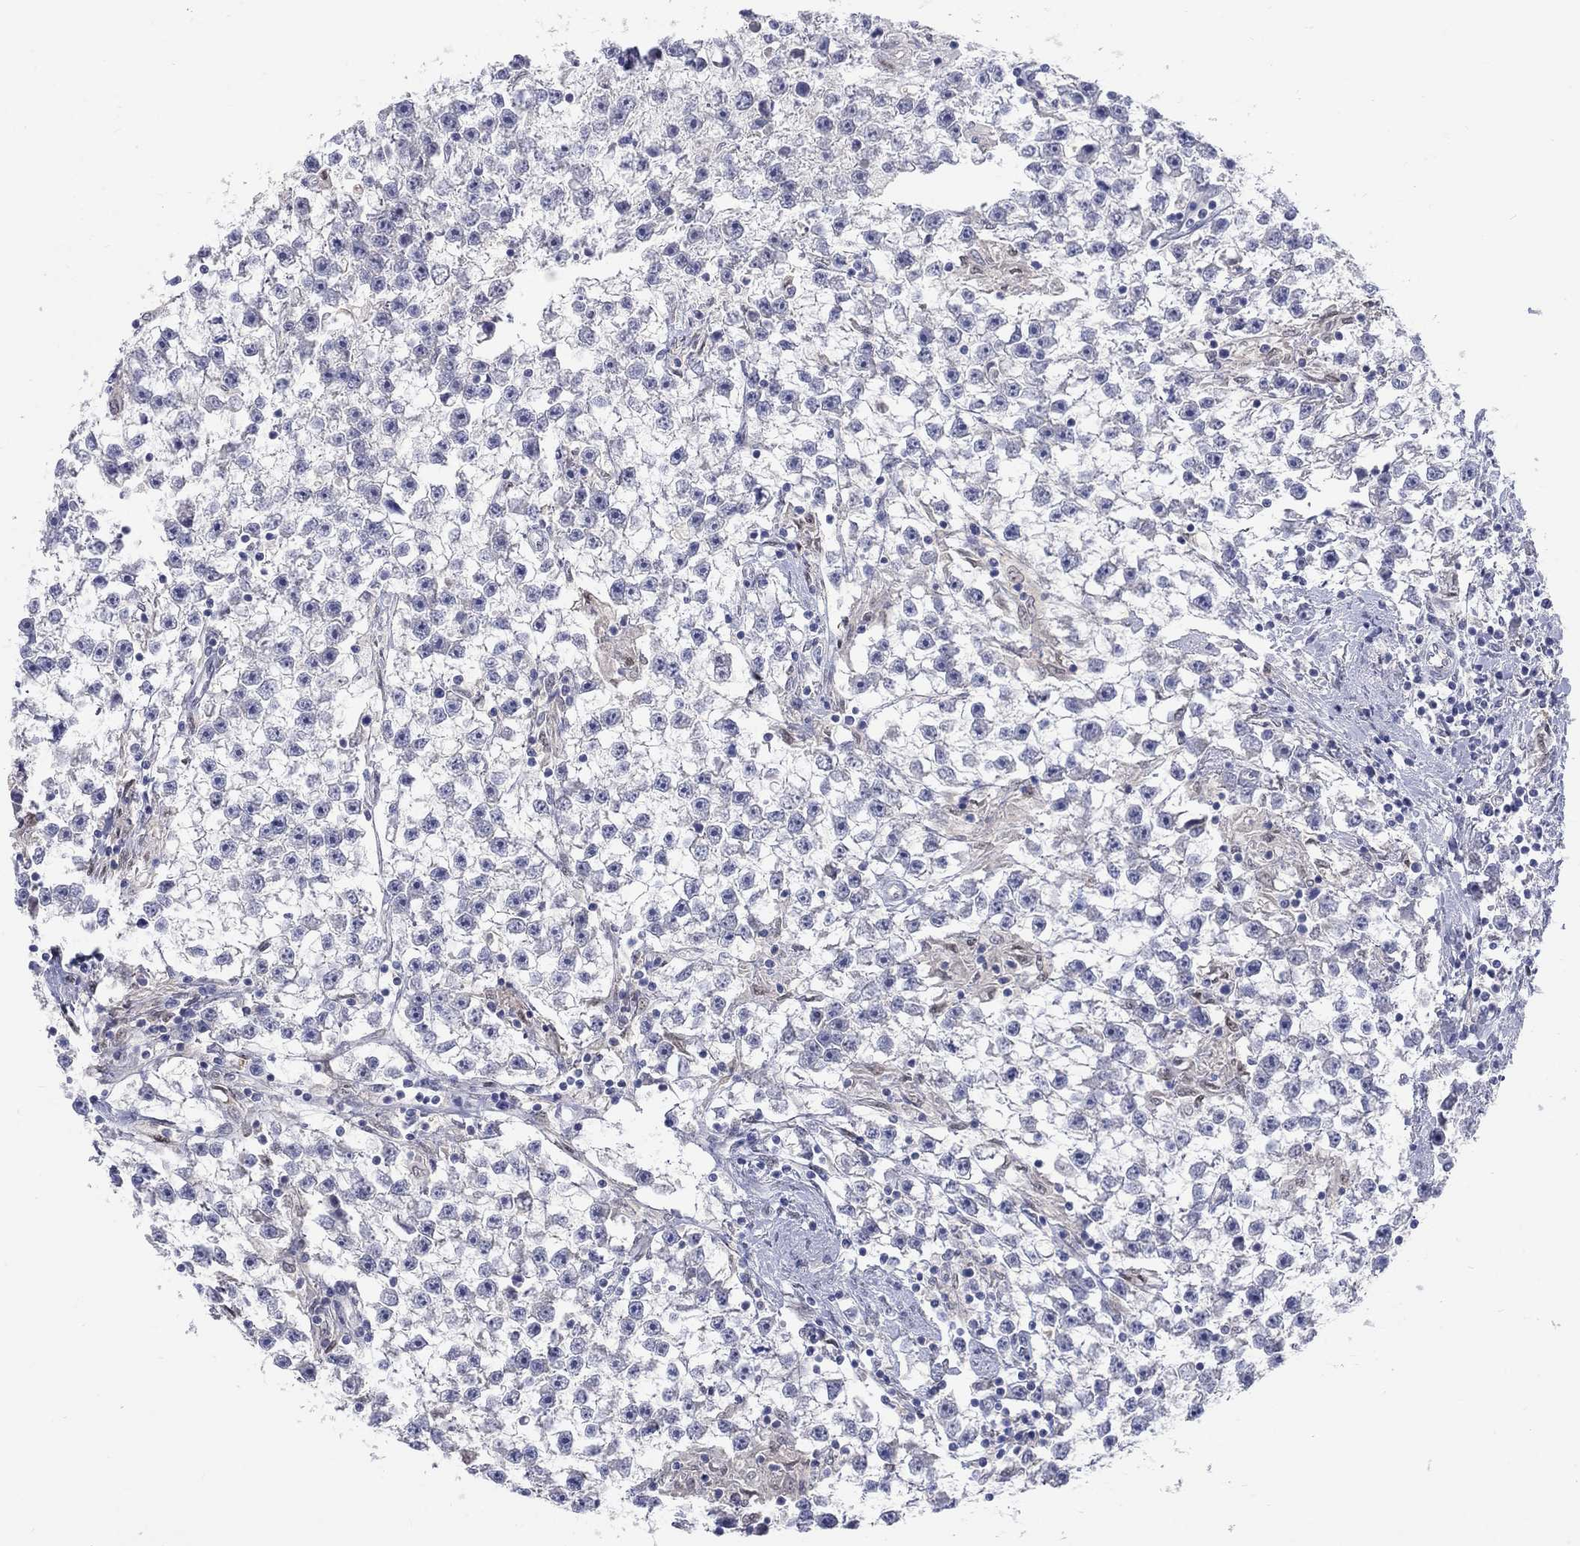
{"staining": {"intensity": "negative", "quantity": "none", "location": "none"}, "tissue": "testis cancer", "cell_type": "Tumor cells", "image_type": "cancer", "snomed": [{"axis": "morphology", "description": "Seminoma, NOS"}, {"axis": "topography", "description": "Testis"}], "caption": "High magnification brightfield microscopy of seminoma (testis) stained with DAB (3,3'-diaminobenzidine) (brown) and counterstained with hematoxylin (blue): tumor cells show no significant expression.", "gene": "EGFLAM", "patient": {"sex": "male", "age": 59}}